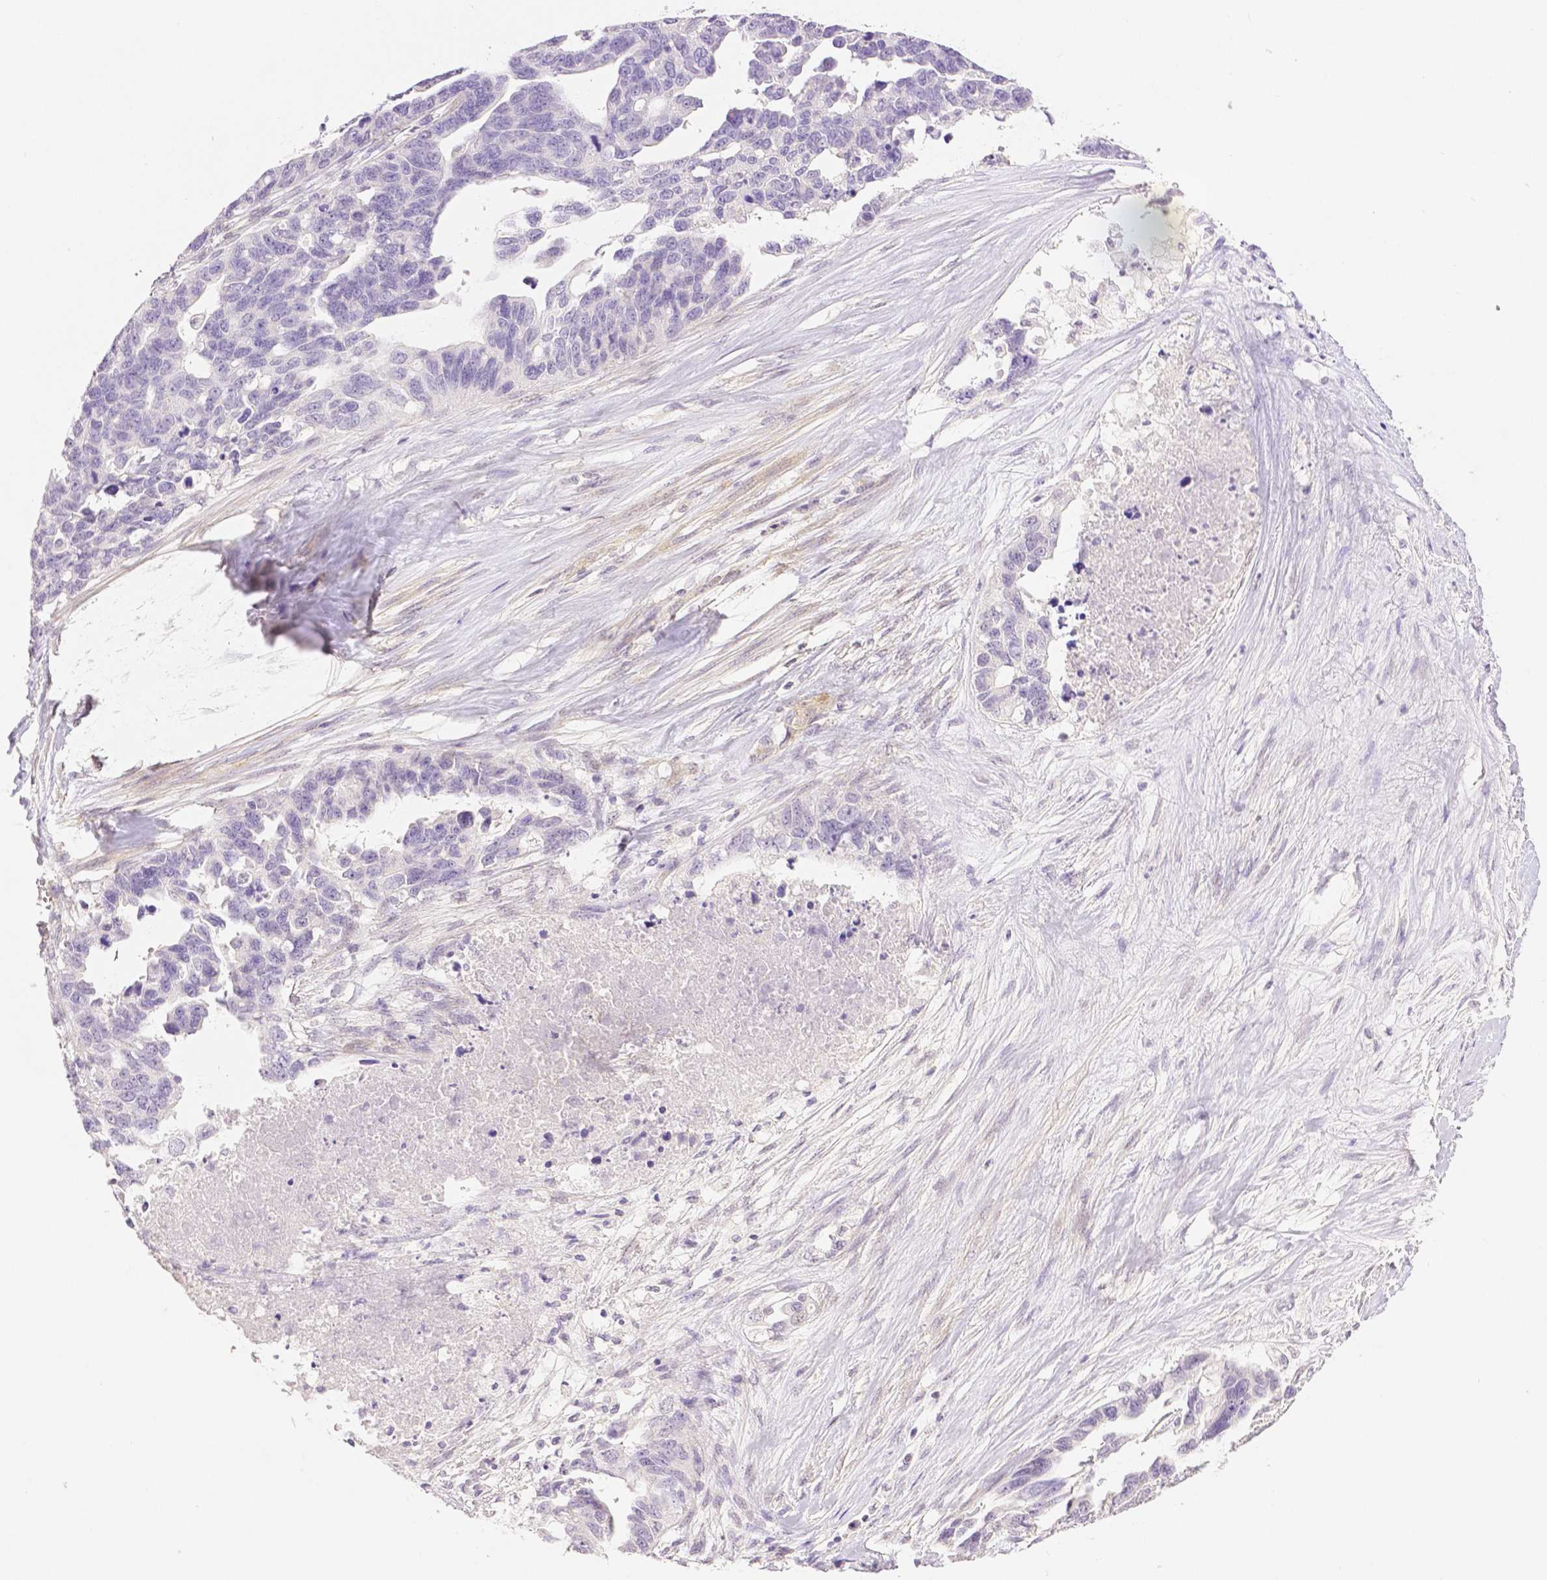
{"staining": {"intensity": "negative", "quantity": "none", "location": "none"}, "tissue": "ovarian cancer", "cell_type": "Tumor cells", "image_type": "cancer", "snomed": [{"axis": "morphology", "description": "Cystadenocarcinoma, serous, NOS"}, {"axis": "topography", "description": "Ovary"}], "caption": "A high-resolution photomicrograph shows immunohistochemistry staining of serous cystadenocarcinoma (ovarian), which exhibits no significant expression in tumor cells.", "gene": "THY1", "patient": {"sex": "female", "age": 69}}